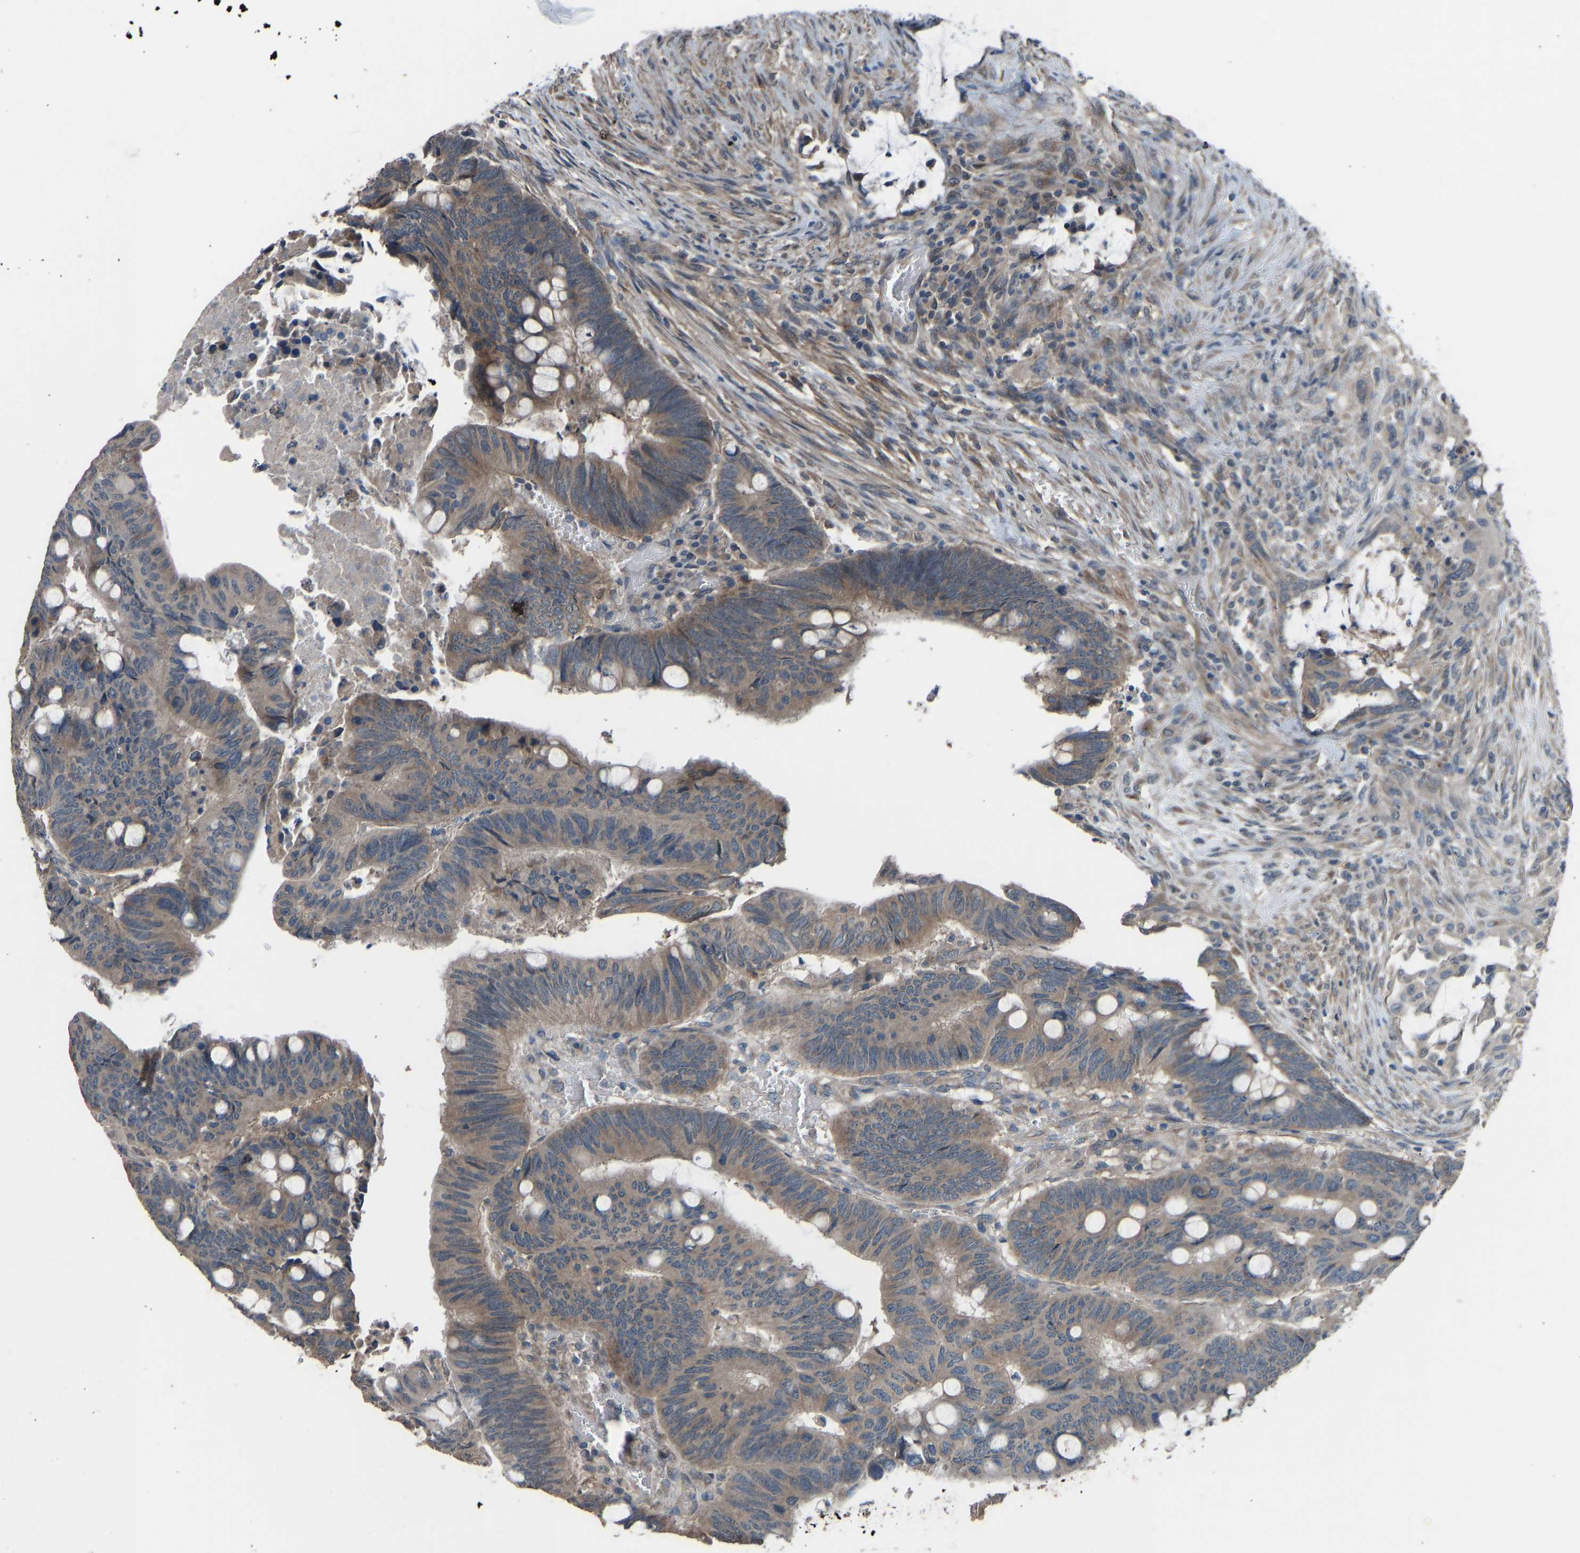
{"staining": {"intensity": "weak", "quantity": ">75%", "location": "cytoplasmic/membranous"}, "tissue": "colorectal cancer", "cell_type": "Tumor cells", "image_type": "cancer", "snomed": [{"axis": "morphology", "description": "Normal tissue, NOS"}, {"axis": "morphology", "description": "Adenocarcinoma, NOS"}, {"axis": "topography", "description": "Rectum"}, {"axis": "topography", "description": "Peripheral nerve tissue"}], "caption": "Immunohistochemical staining of human colorectal adenocarcinoma shows weak cytoplasmic/membranous protein staining in about >75% of tumor cells.", "gene": "SLC43A1", "patient": {"sex": "male", "age": 92}}